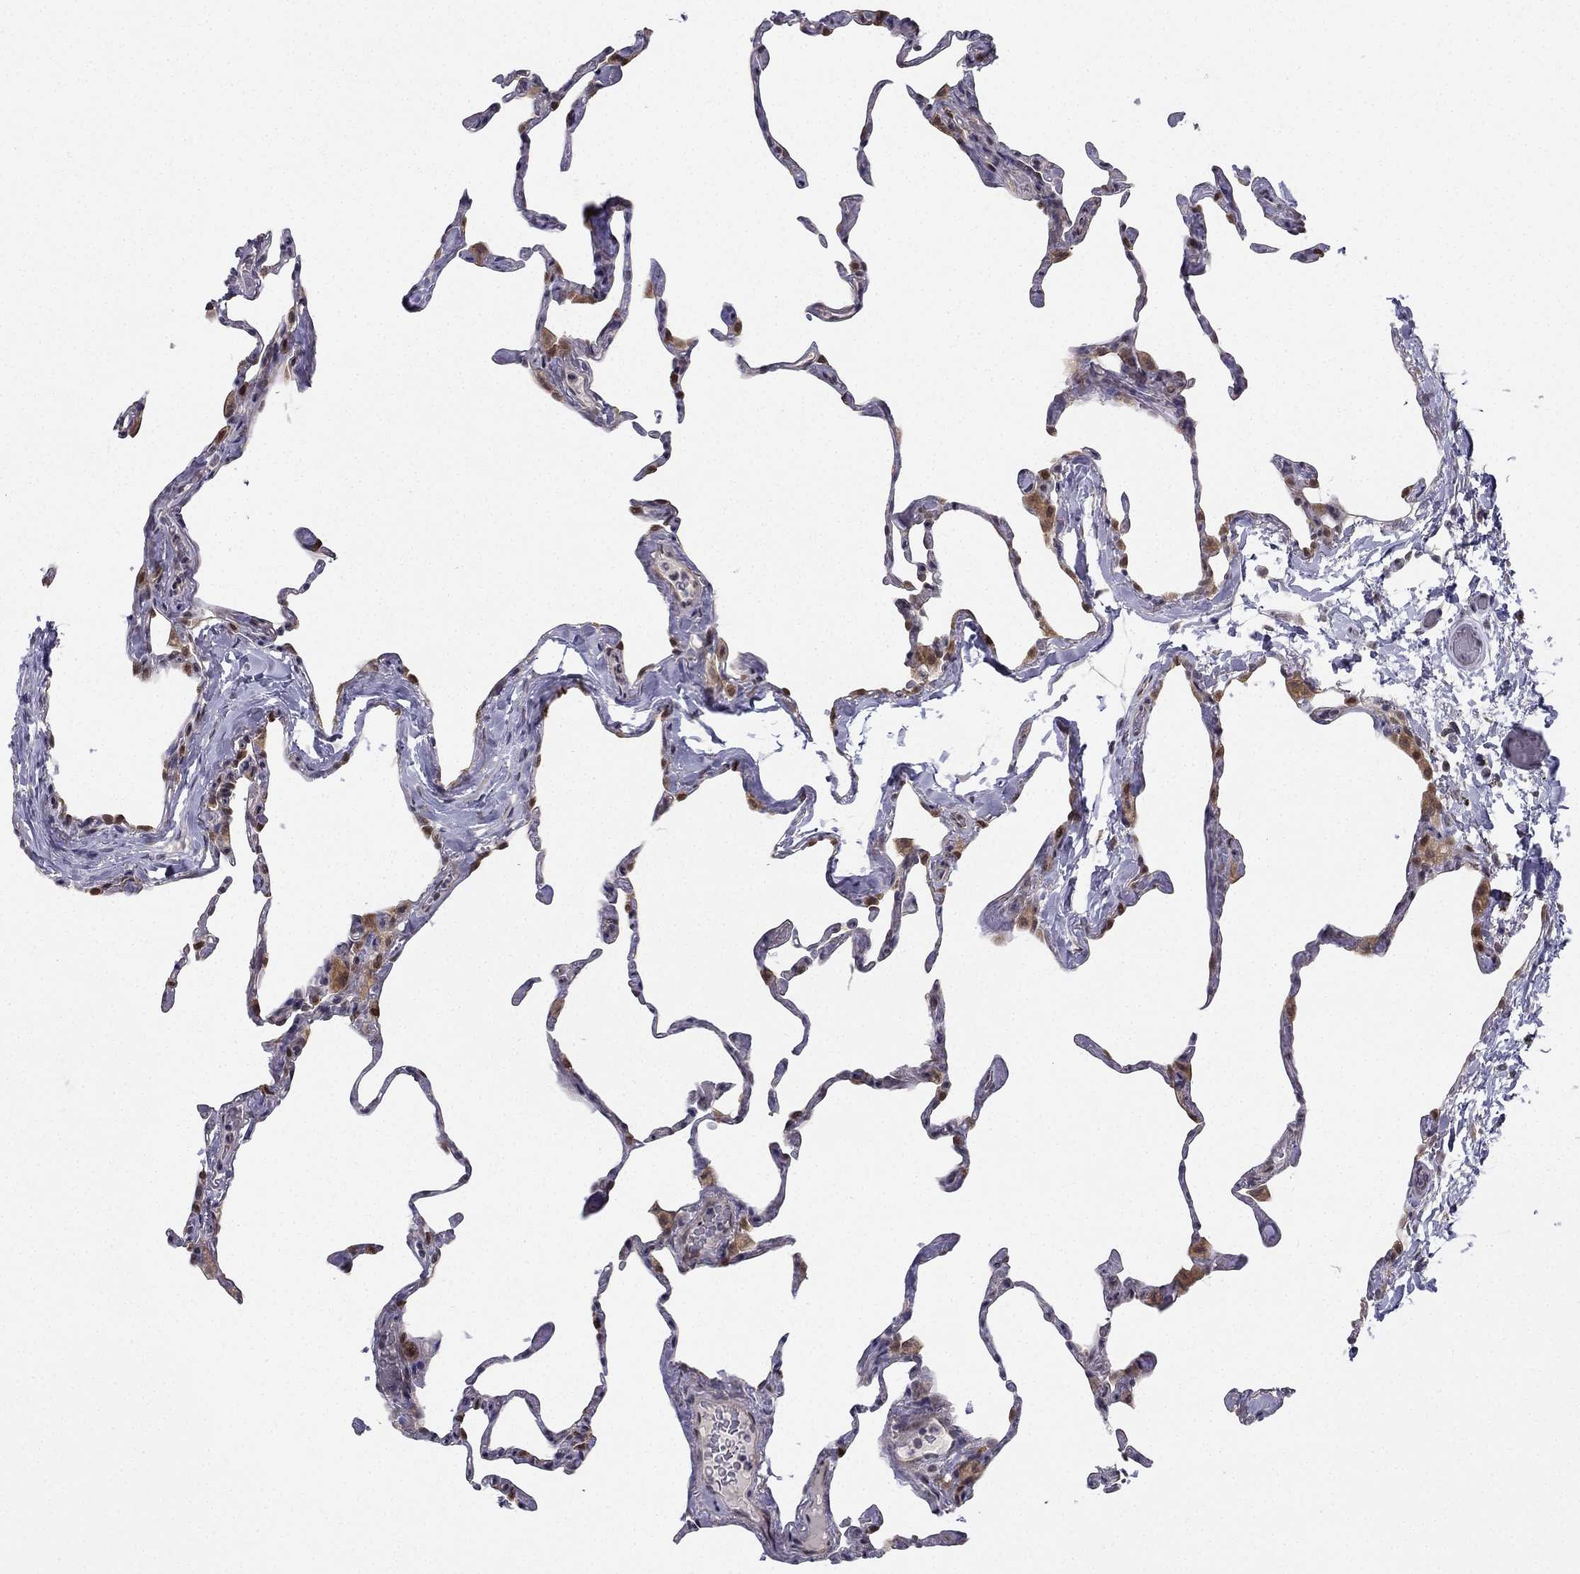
{"staining": {"intensity": "moderate", "quantity": "<25%", "location": "nuclear"}, "tissue": "lung", "cell_type": "Alveolar cells", "image_type": "normal", "snomed": [{"axis": "morphology", "description": "Normal tissue, NOS"}, {"axis": "topography", "description": "Lung"}], "caption": "Human lung stained for a protein (brown) demonstrates moderate nuclear positive expression in approximately <25% of alveolar cells.", "gene": "CHST8", "patient": {"sex": "male", "age": 65}}